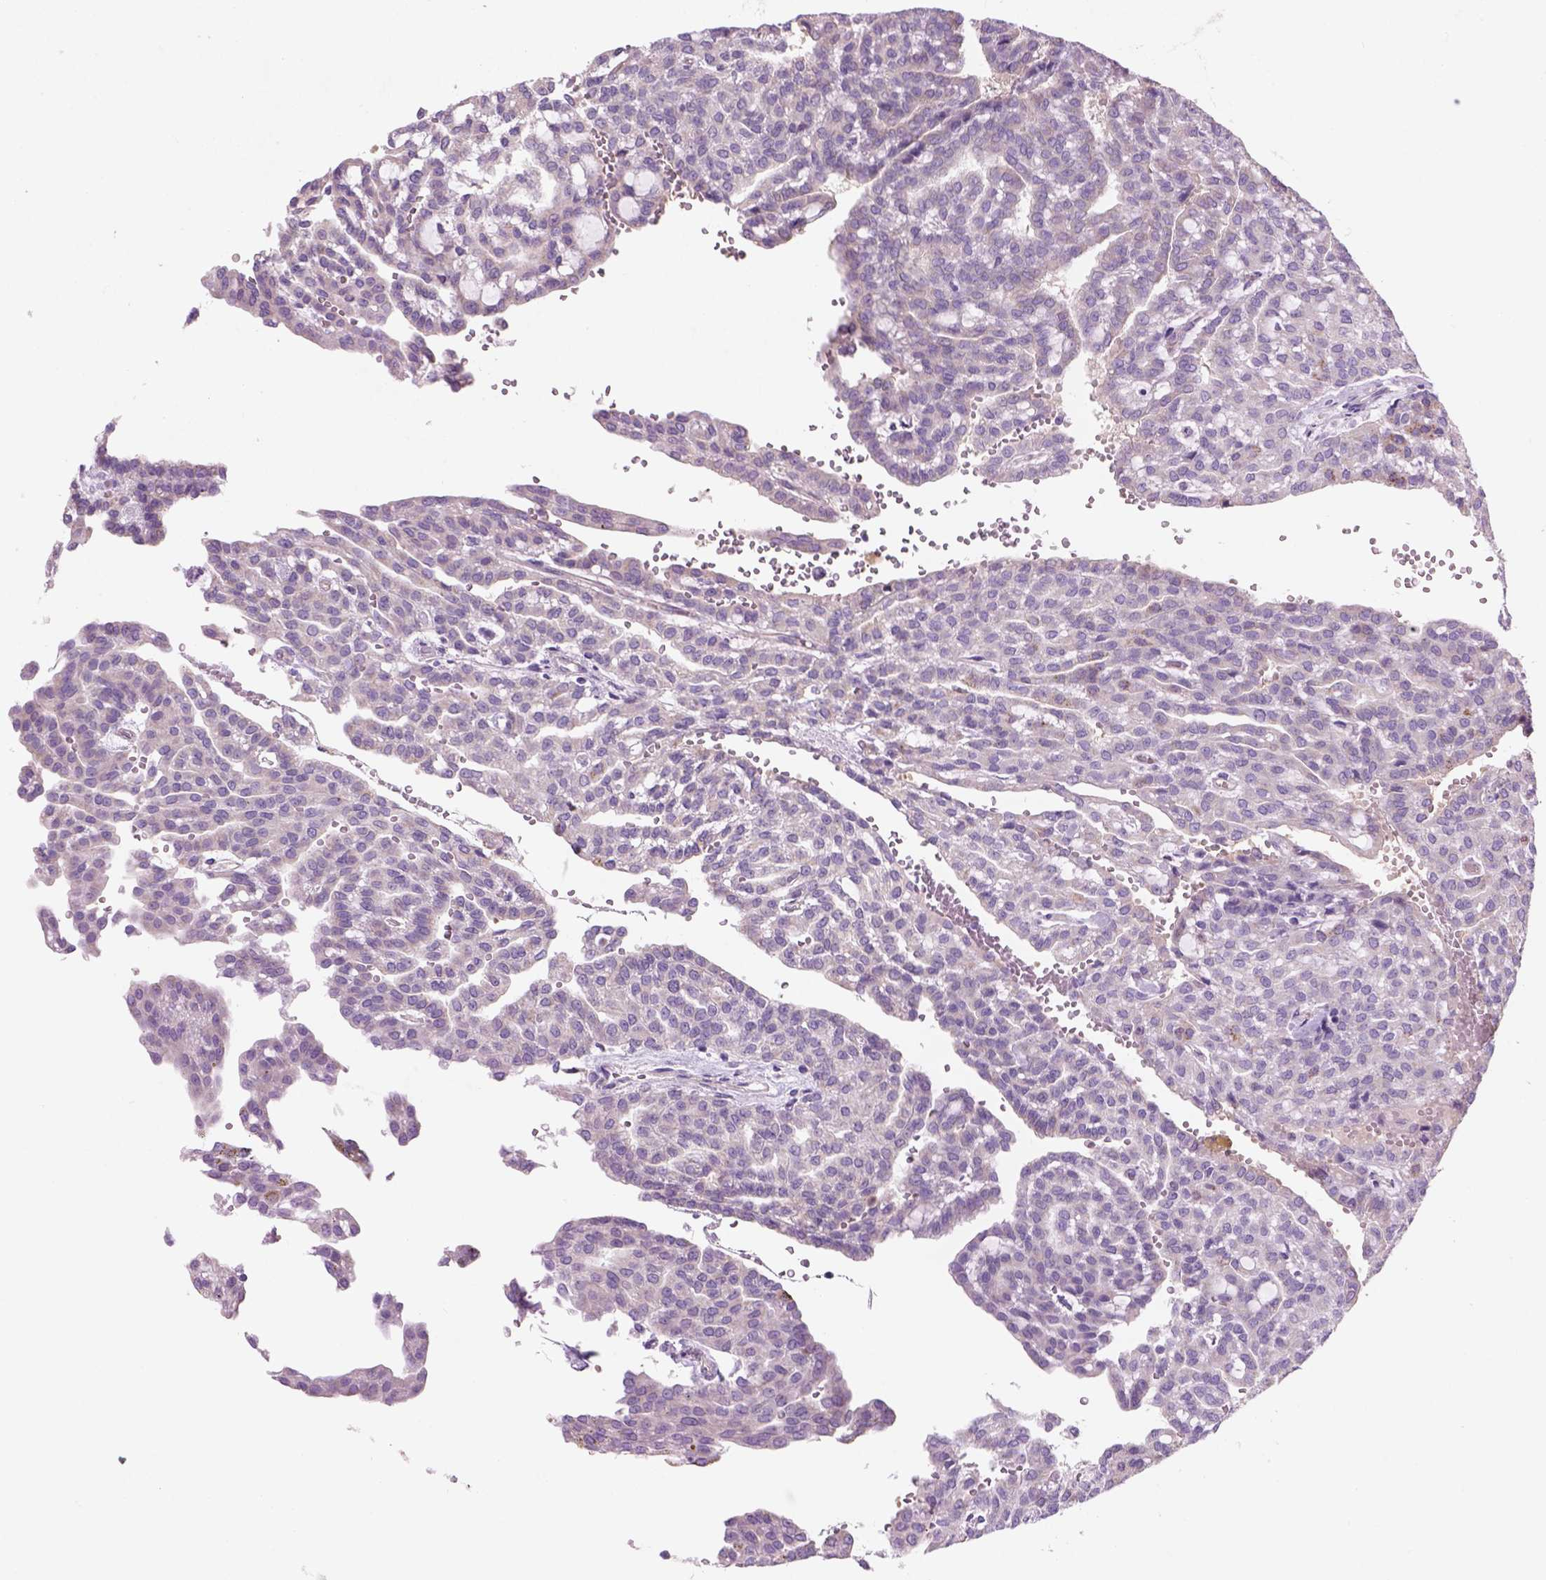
{"staining": {"intensity": "negative", "quantity": "none", "location": "none"}, "tissue": "renal cancer", "cell_type": "Tumor cells", "image_type": "cancer", "snomed": [{"axis": "morphology", "description": "Adenocarcinoma, NOS"}, {"axis": "topography", "description": "Kidney"}], "caption": "Immunohistochemistry image of neoplastic tissue: renal cancer (adenocarcinoma) stained with DAB reveals no significant protein positivity in tumor cells.", "gene": "CD84", "patient": {"sex": "male", "age": 63}}